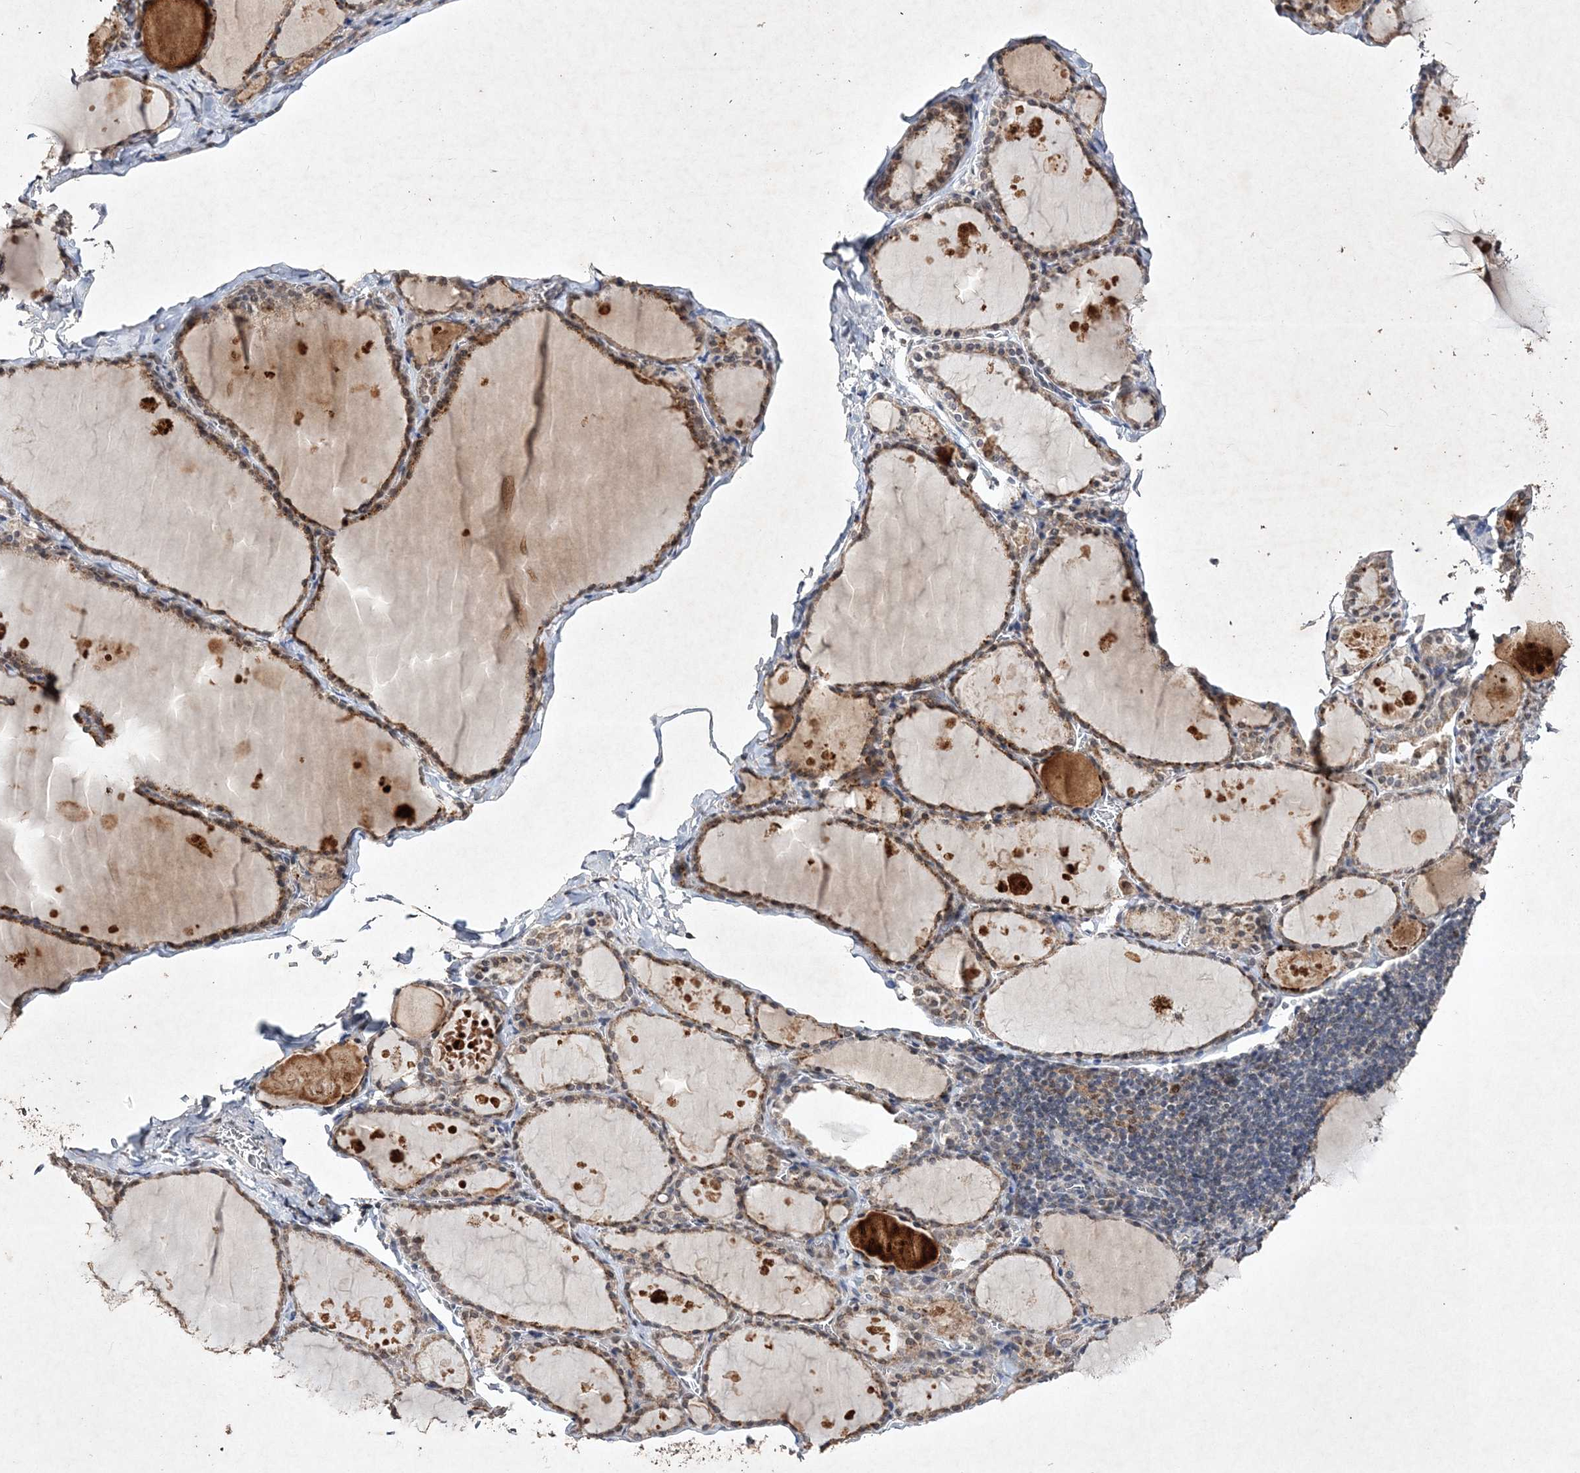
{"staining": {"intensity": "moderate", "quantity": ">75%", "location": "cytoplasmic/membranous,nuclear"}, "tissue": "thyroid gland", "cell_type": "Glandular cells", "image_type": "normal", "snomed": [{"axis": "morphology", "description": "Normal tissue, NOS"}, {"axis": "topography", "description": "Thyroid gland"}], "caption": "Immunohistochemistry staining of normal thyroid gland, which reveals medium levels of moderate cytoplasmic/membranous,nuclear staining in about >75% of glandular cells indicating moderate cytoplasmic/membranous,nuclear protein positivity. The staining was performed using DAB (3,3'-diaminobenzidine) (brown) for protein detection and nuclei were counterstained in hematoxylin (blue).", "gene": "C3orf38", "patient": {"sex": "male", "age": 56}}